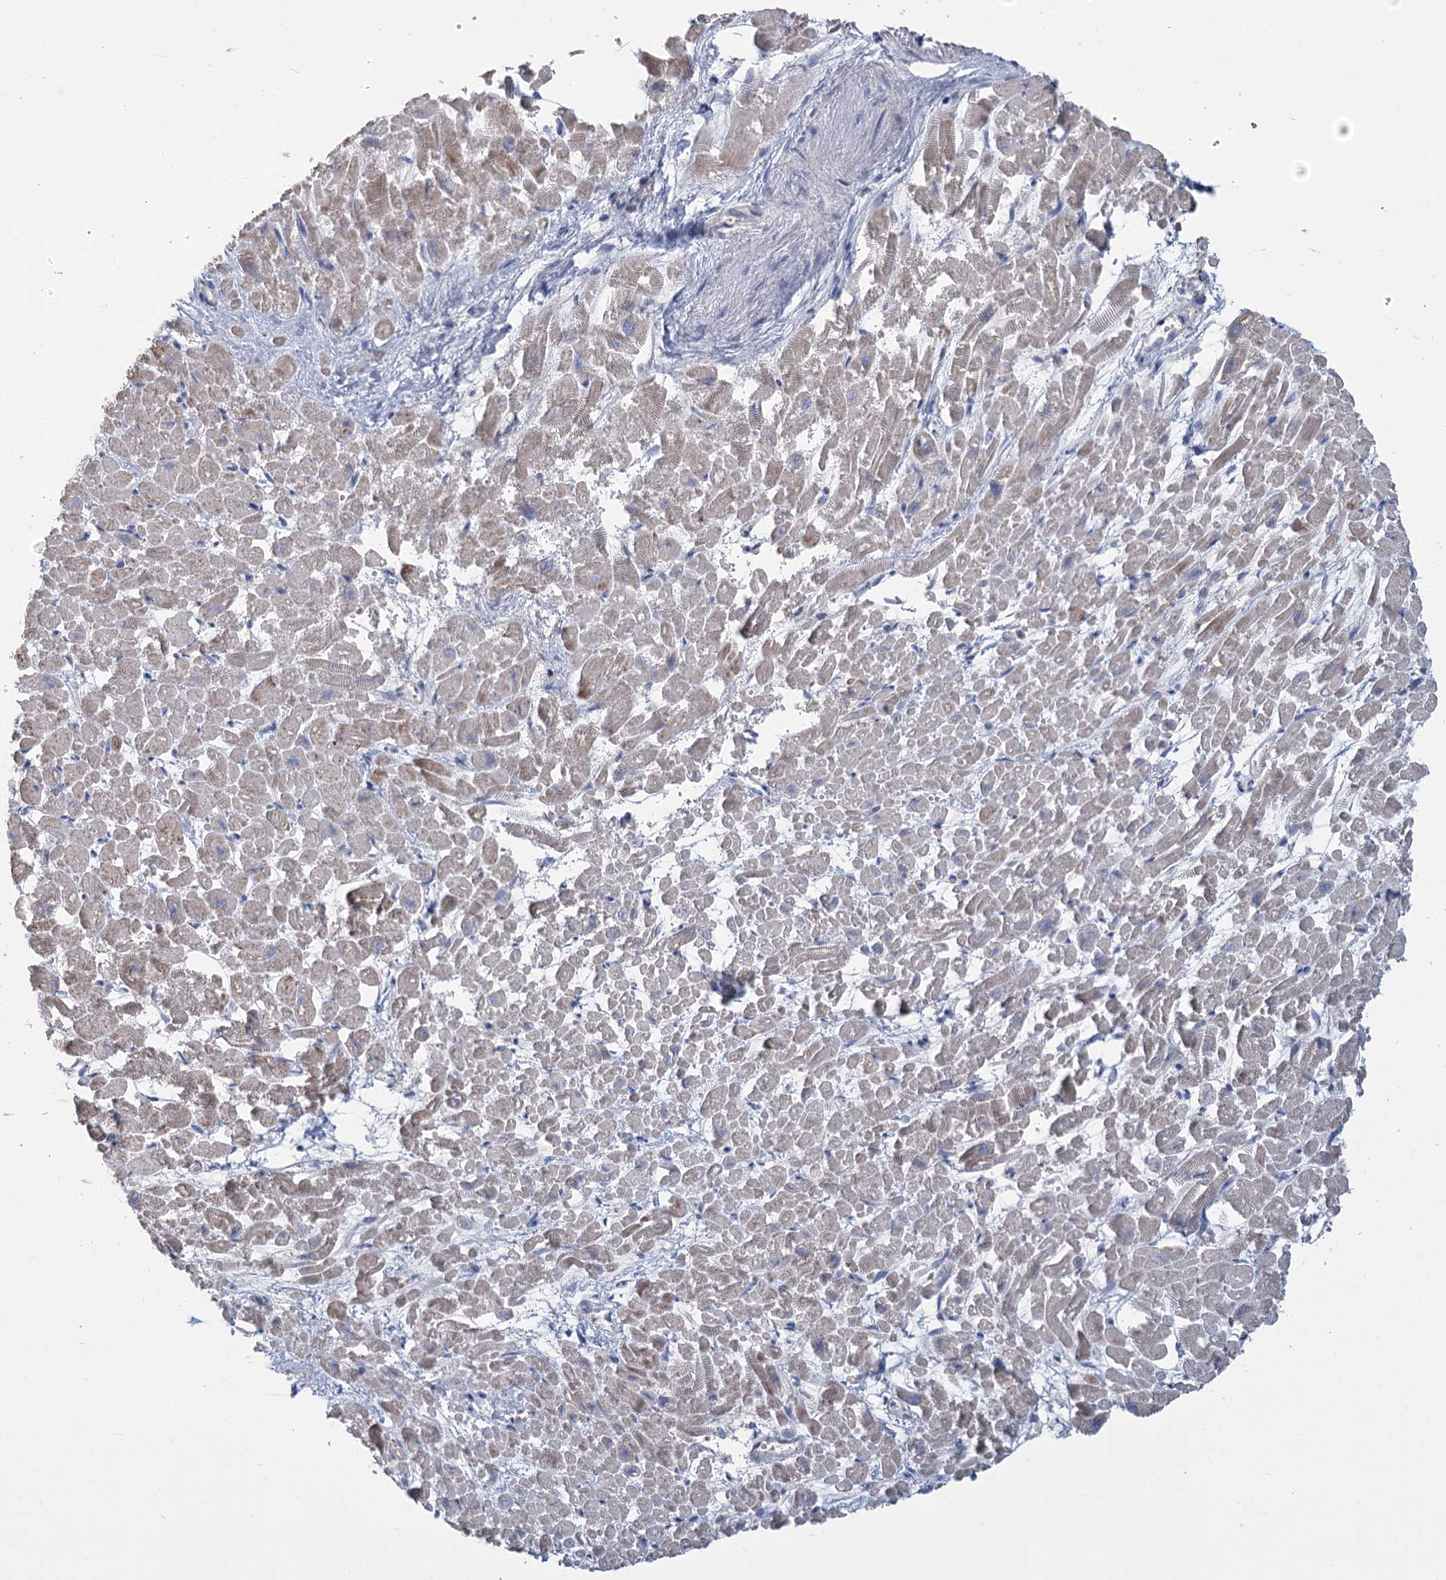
{"staining": {"intensity": "weak", "quantity": "25%-75%", "location": "cytoplasmic/membranous"}, "tissue": "heart muscle", "cell_type": "Cardiomyocytes", "image_type": "normal", "snomed": [{"axis": "morphology", "description": "Normal tissue, NOS"}, {"axis": "topography", "description": "Heart"}], "caption": "IHC of normal heart muscle shows low levels of weak cytoplasmic/membranous staining in about 25%-75% of cardiomyocytes. The staining was performed using DAB (3,3'-diaminobenzidine), with brown indicating positive protein expression. Nuclei are stained blue with hematoxylin.", "gene": "SLC9A3", "patient": {"sex": "male", "age": 54}}